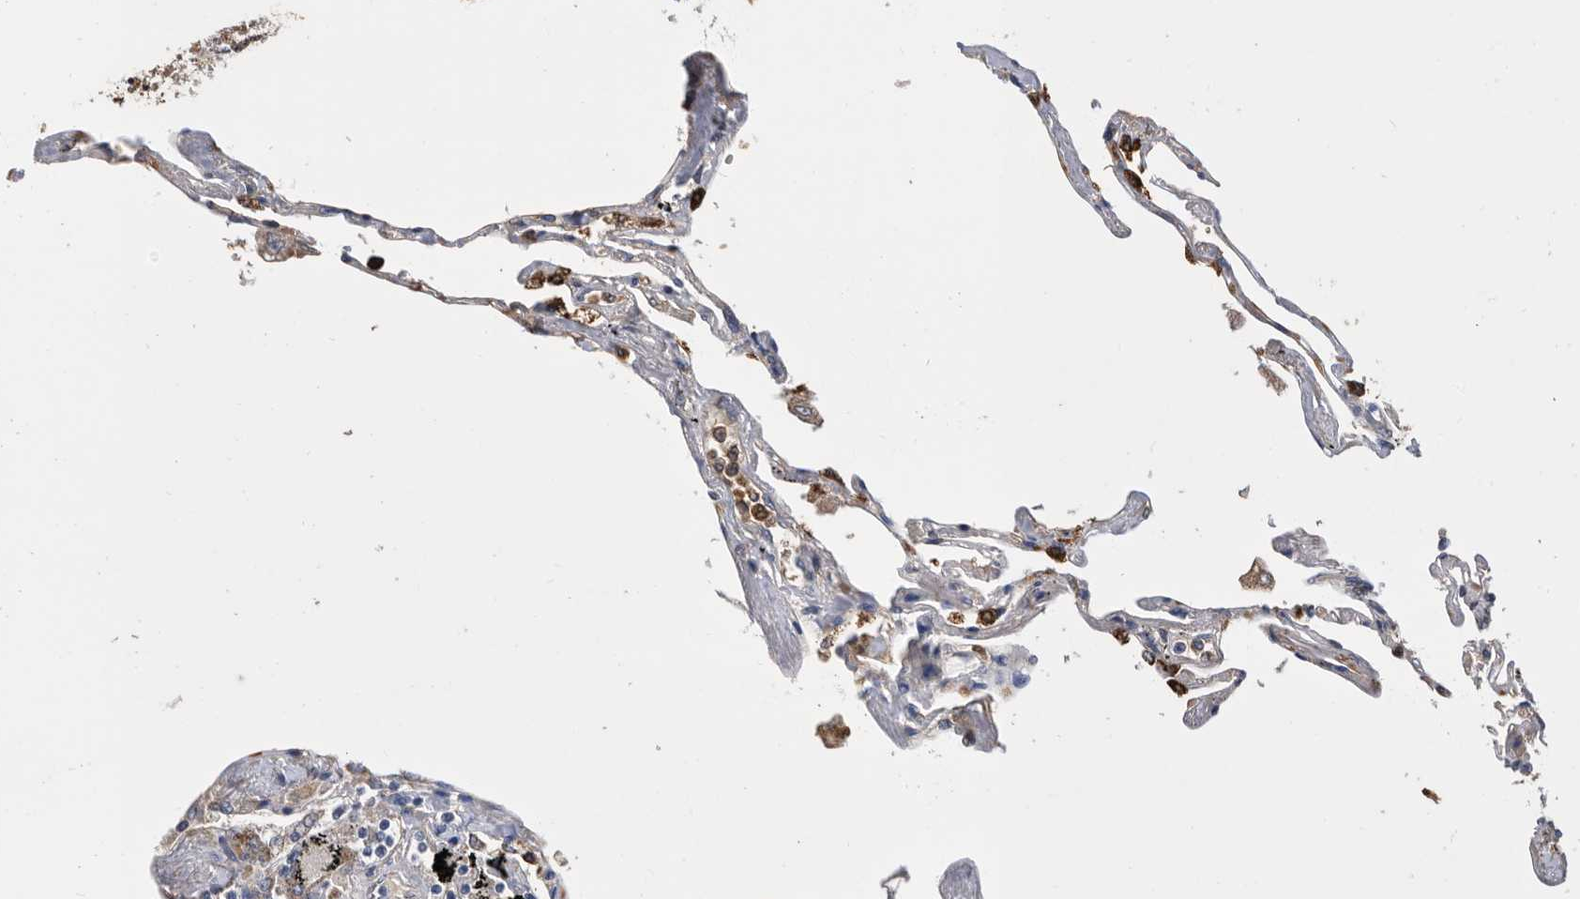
{"staining": {"intensity": "strong", "quantity": "25%-75%", "location": "cytoplasmic/membranous"}, "tissue": "lung", "cell_type": "Alveolar cells", "image_type": "normal", "snomed": [{"axis": "morphology", "description": "Normal tissue, NOS"}, {"axis": "topography", "description": "Lung"}], "caption": "Immunohistochemistry (IHC) of unremarkable lung reveals high levels of strong cytoplasmic/membranous positivity in approximately 25%-75% of alveolar cells.", "gene": "CRISPLD2", "patient": {"sex": "female", "age": 67}}